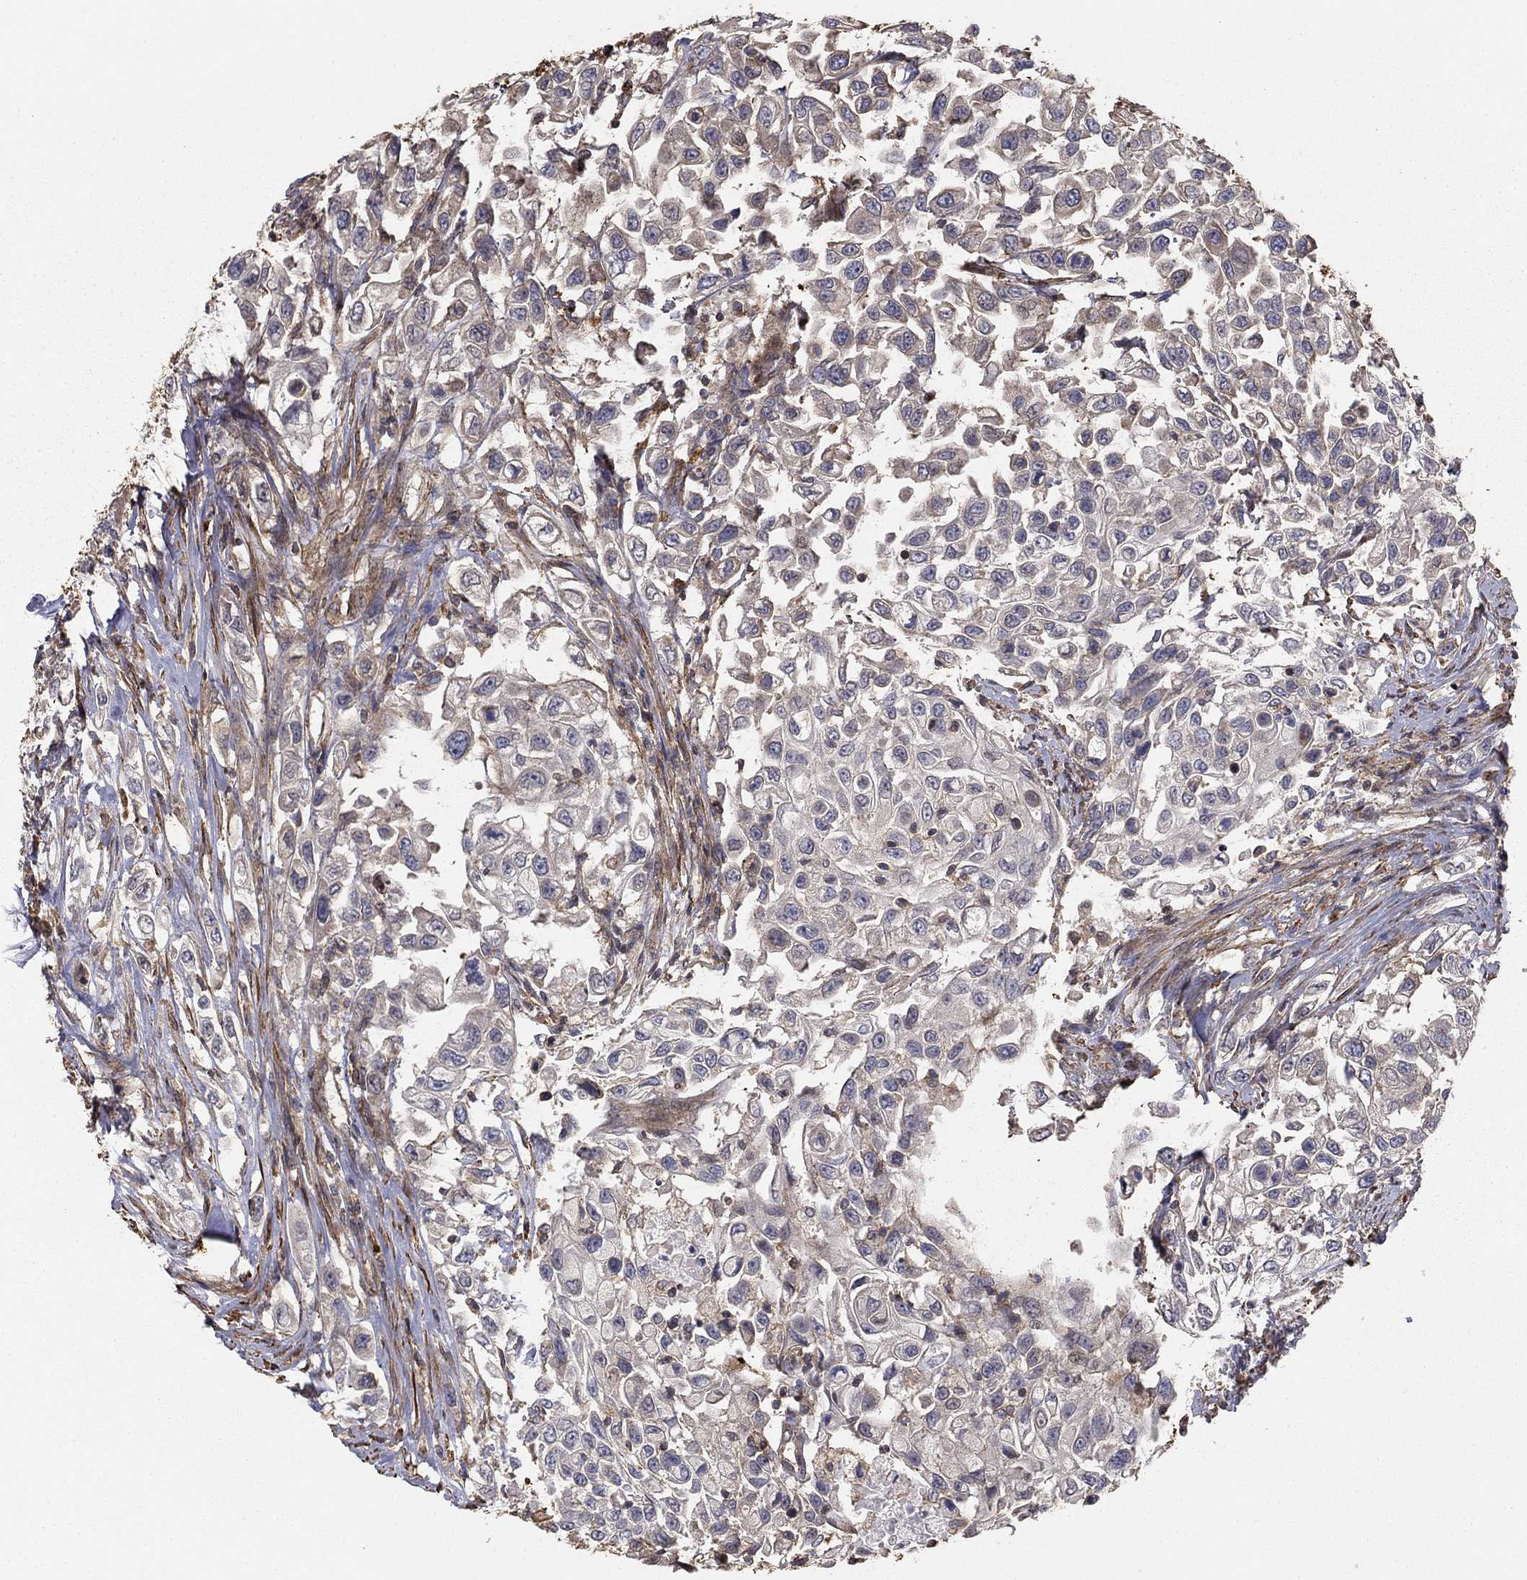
{"staining": {"intensity": "negative", "quantity": "none", "location": "none"}, "tissue": "urothelial cancer", "cell_type": "Tumor cells", "image_type": "cancer", "snomed": [{"axis": "morphology", "description": "Urothelial carcinoma, High grade"}, {"axis": "topography", "description": "Urinary bladder"}], "caption": "Immunohistochemistry (IHC) of urothelial carcinoma (high-grade) demonstrates no expression in tumor cells.", "gene": "HABP4", "patient": {"sex": "female", "age": 56}}